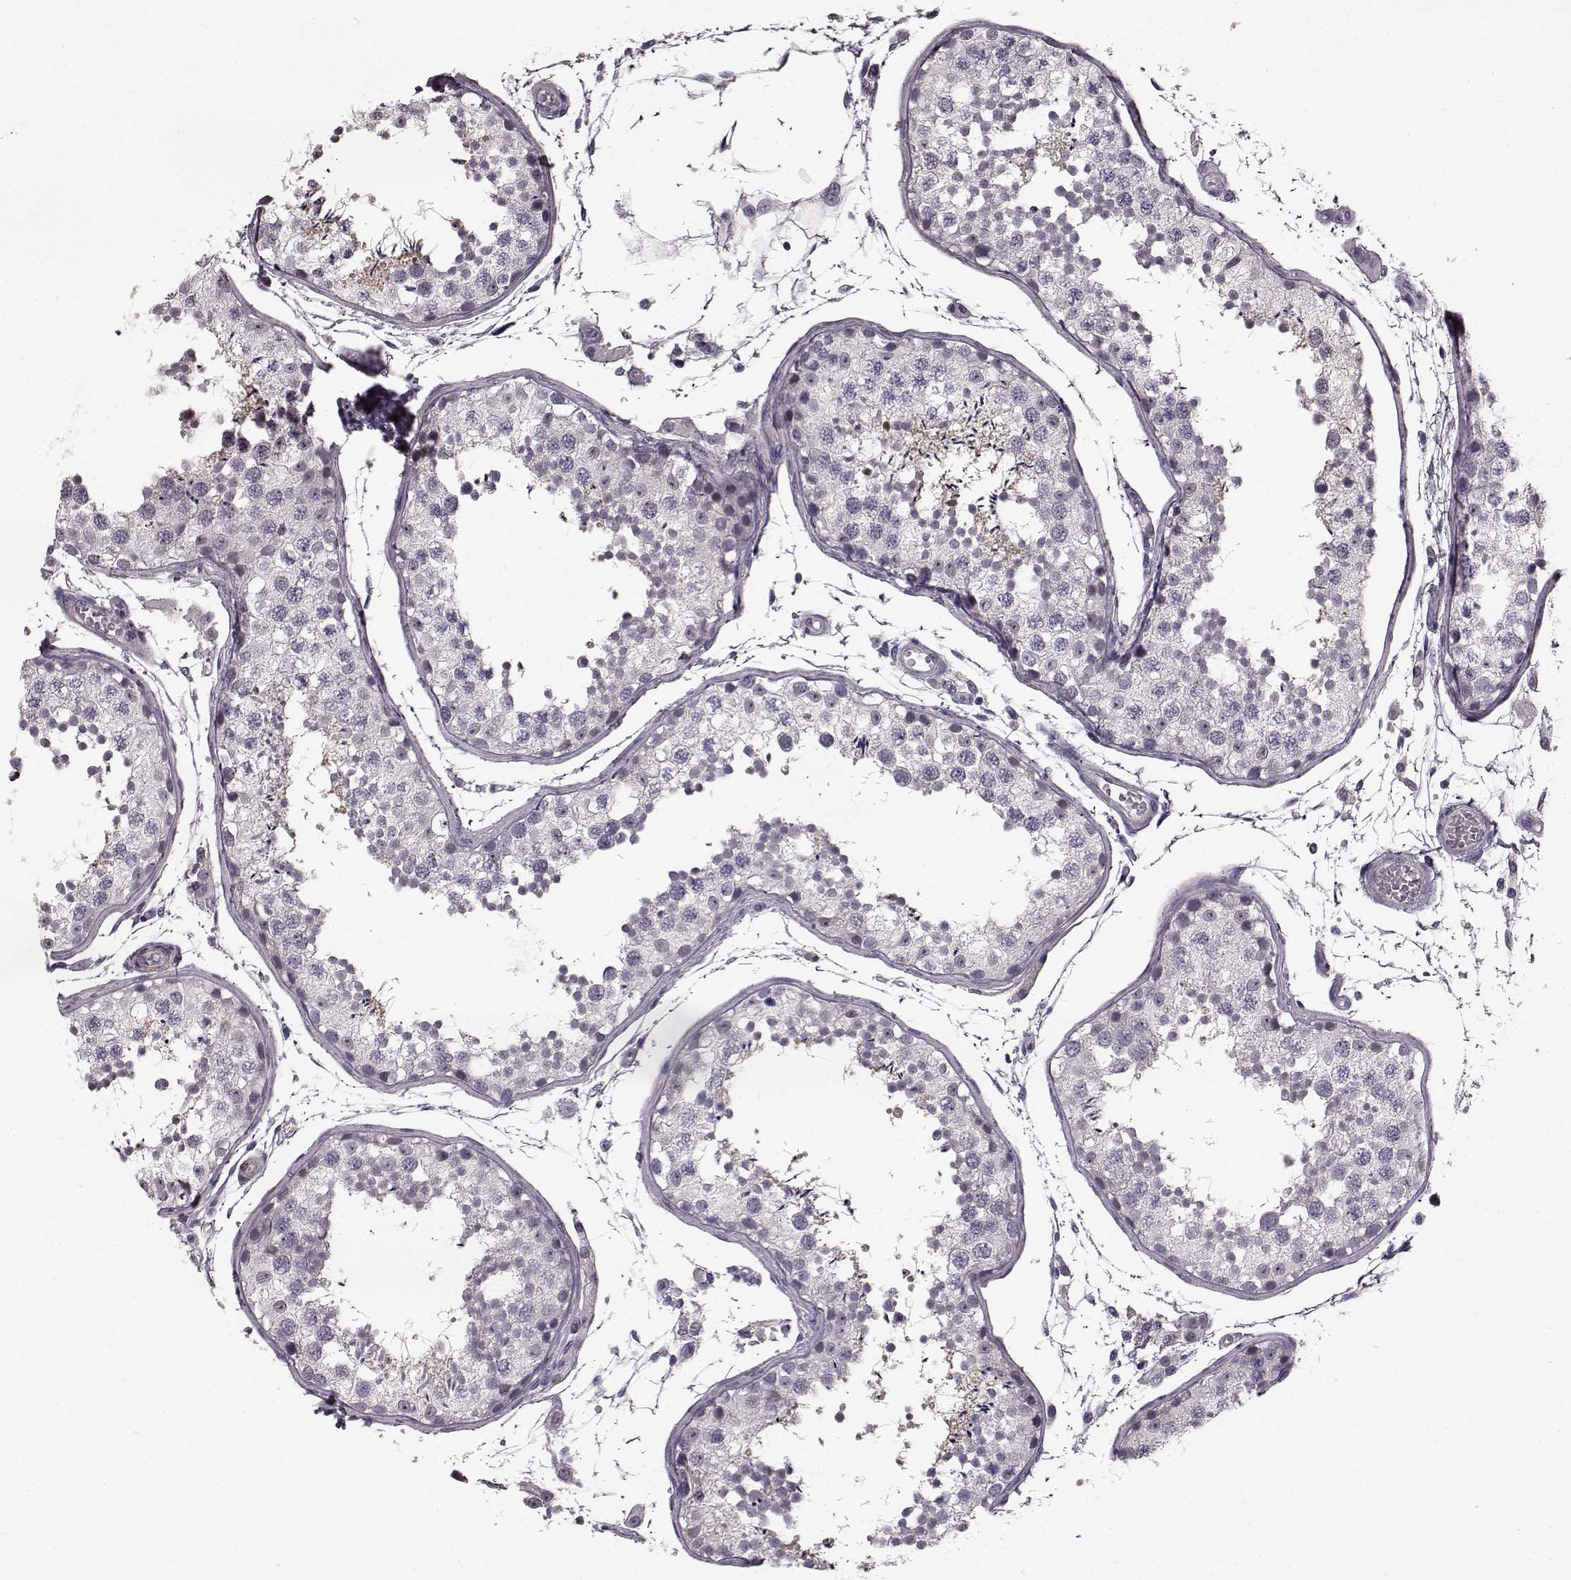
{"staining": {"intensity": "weak", "quantity": "<25%", "location": "cytoplasmic/membranous"}, "tissue": "testis", "cell_type": "Cells in seminiferous ducts", "image_type": "normal", "snomed": [{"axis": "morphology", "description": "Normal tissue, NOS"}, {"axis": "topography", "description": "Testis"}], "caption": "An immunohistochemistry (IHC) image of benign testis is shown. There is no staining in cells in seminiferous ducts of testis. The staining is performed using DAB brown chromogen with nuclei counter-stained in using hematoxylin.", "gene": "SLCO3A1", "patient": {"sex": "male", "age": 29}}